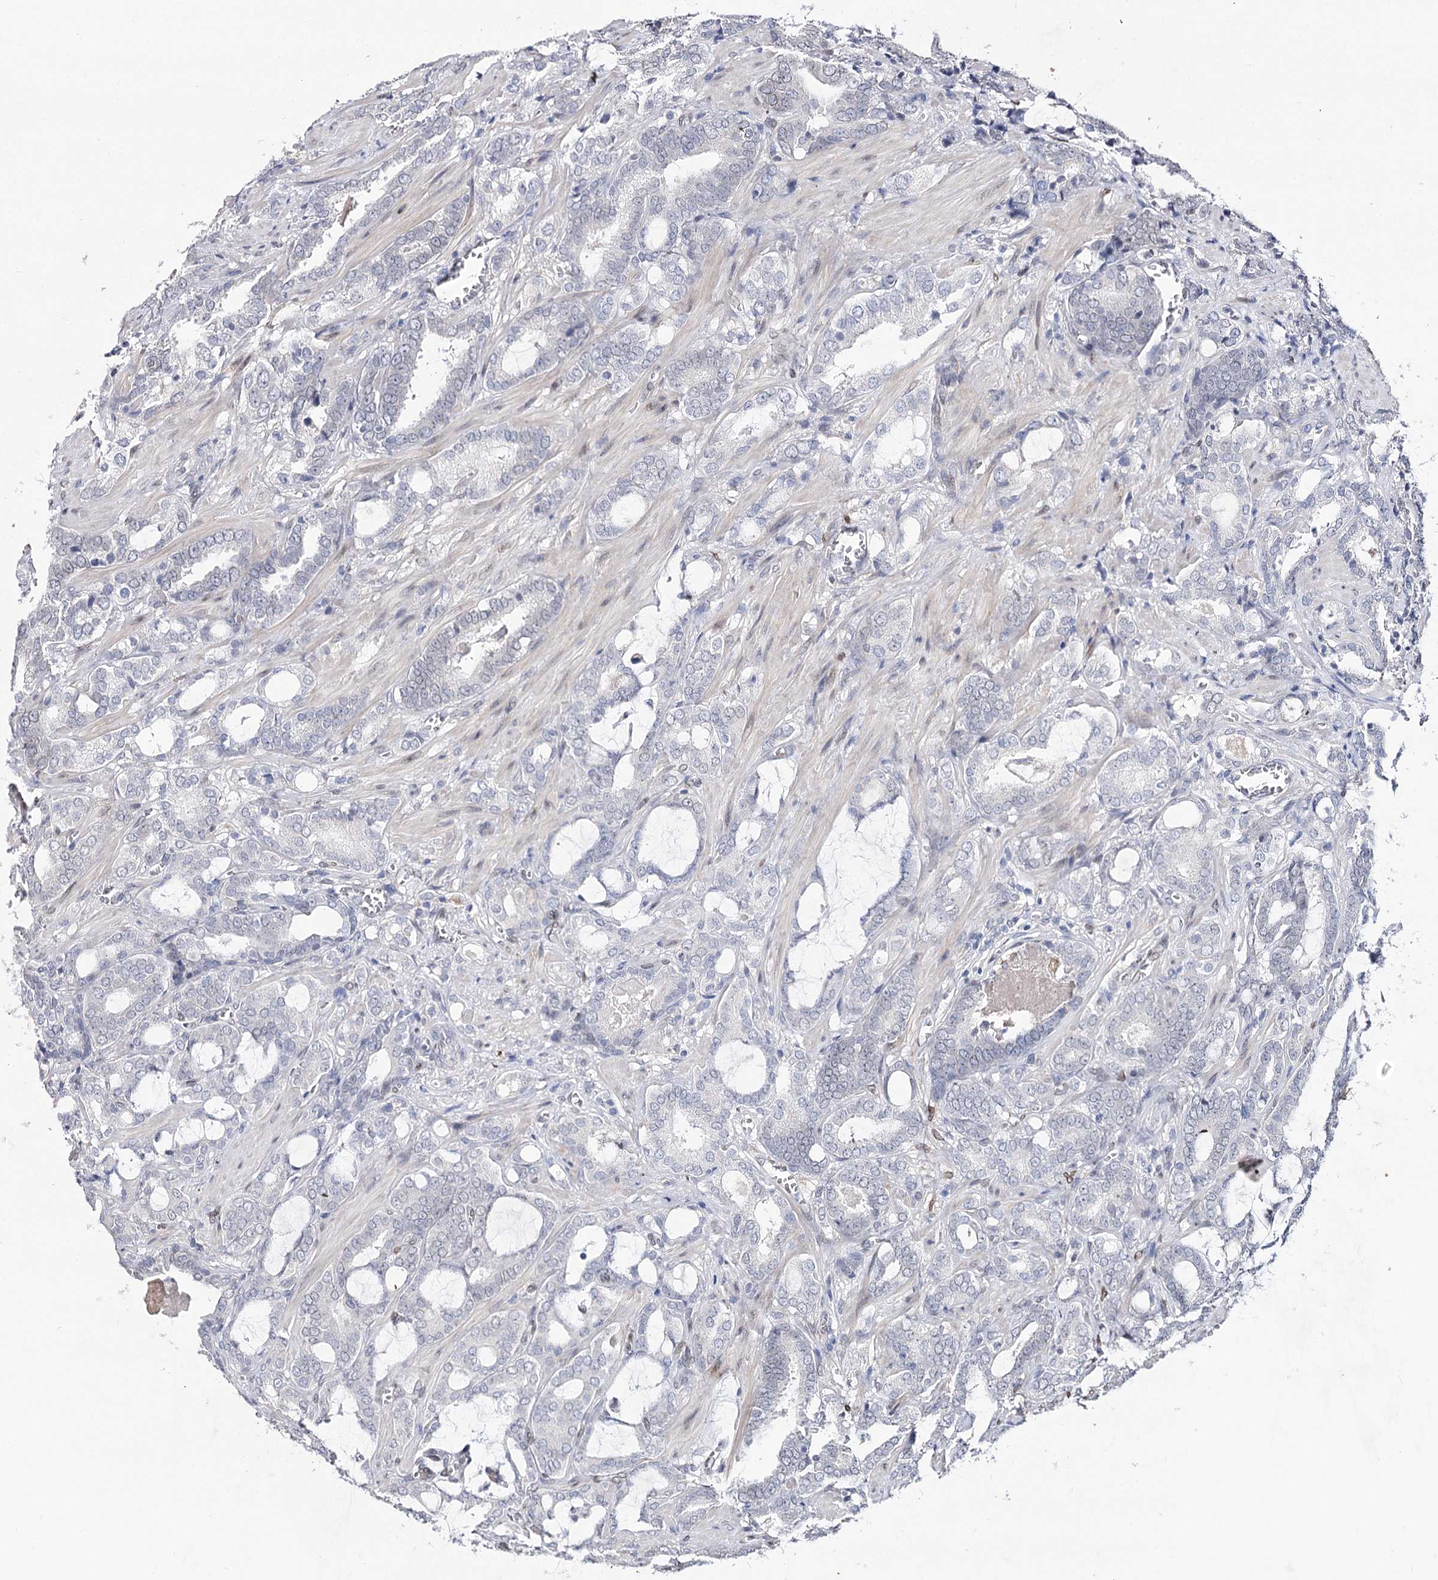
{"staining": {"intensity": "negative", "quantity": "none", "location": "none"}, "tissue": "prostate cancer", "cell_type": "Tumor cells", "image_type": "cancer", "snomed": [{"axis": "morphology", "description": "Adenocarcinoma, High grade"}, {"axis": "topography", "description": "Prostate and seminal vesicle, NOS"}], "caption": "There is no significant staining in tumor cells of prostate cancer.", "gene": "TMEM201", "patient": {"sex": "male", "age": 67}}